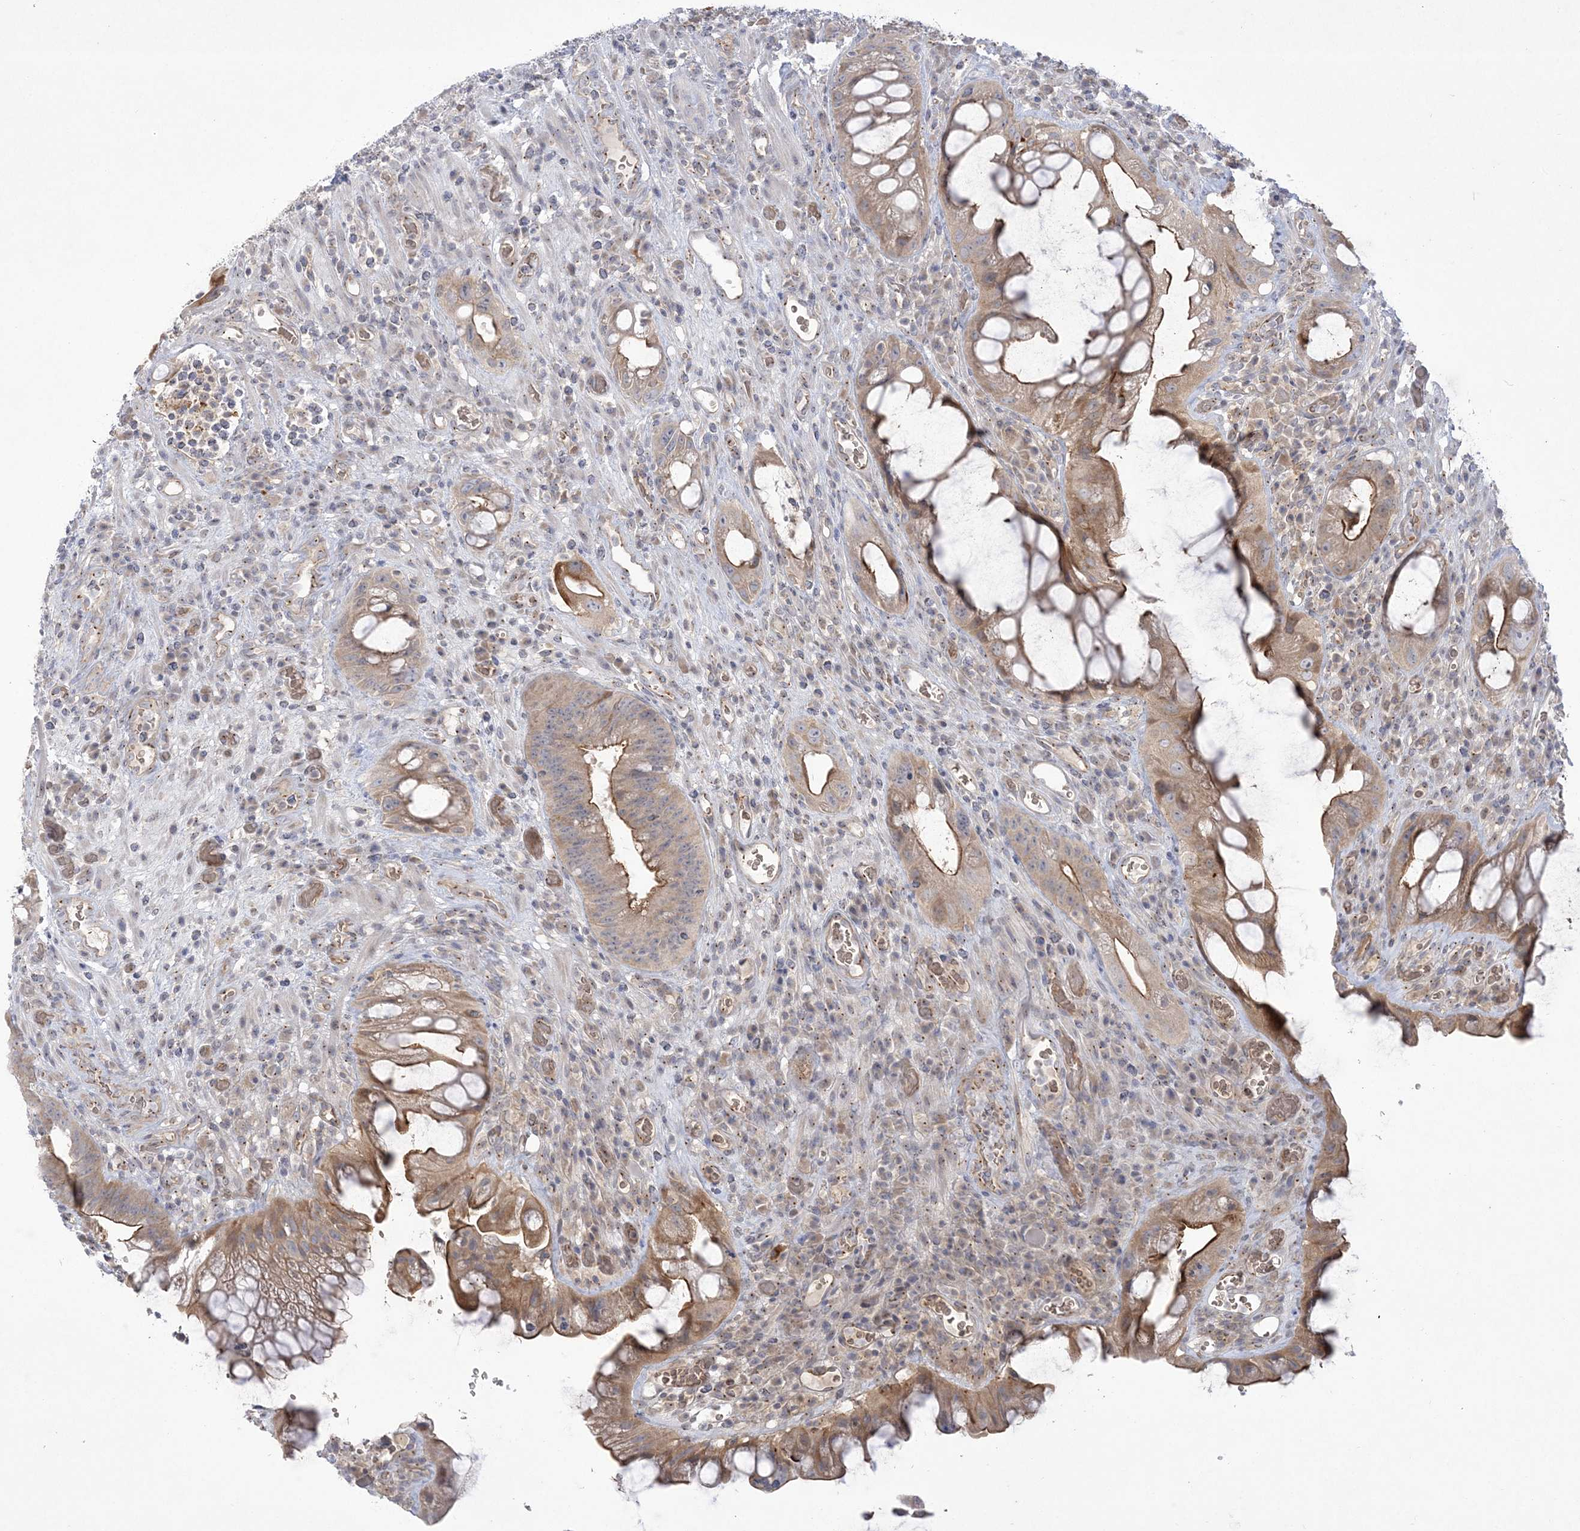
{"staining": {"intensity": "moderate", "quantity": "25%-75%", "location": "cytoplasmic/membranous"}, "tissue": "colorectal cancer", "cell_type": "Tumor cells", "image_type": "cancer", "snomed": [{"axis": "morphology", "description": "Adenocarcinoma, NOS"}, {"axis": "topography", "description": "Rectum"}], "caption": "A brown stain labels moderate cytoplasmic/membranous staining of a protein in human colorectal adenocarcinoma tumor cells. Nuclei are stained in blue.", "gene": "ADAMTS12", "patient": {"sex": "male", "age": 59}}